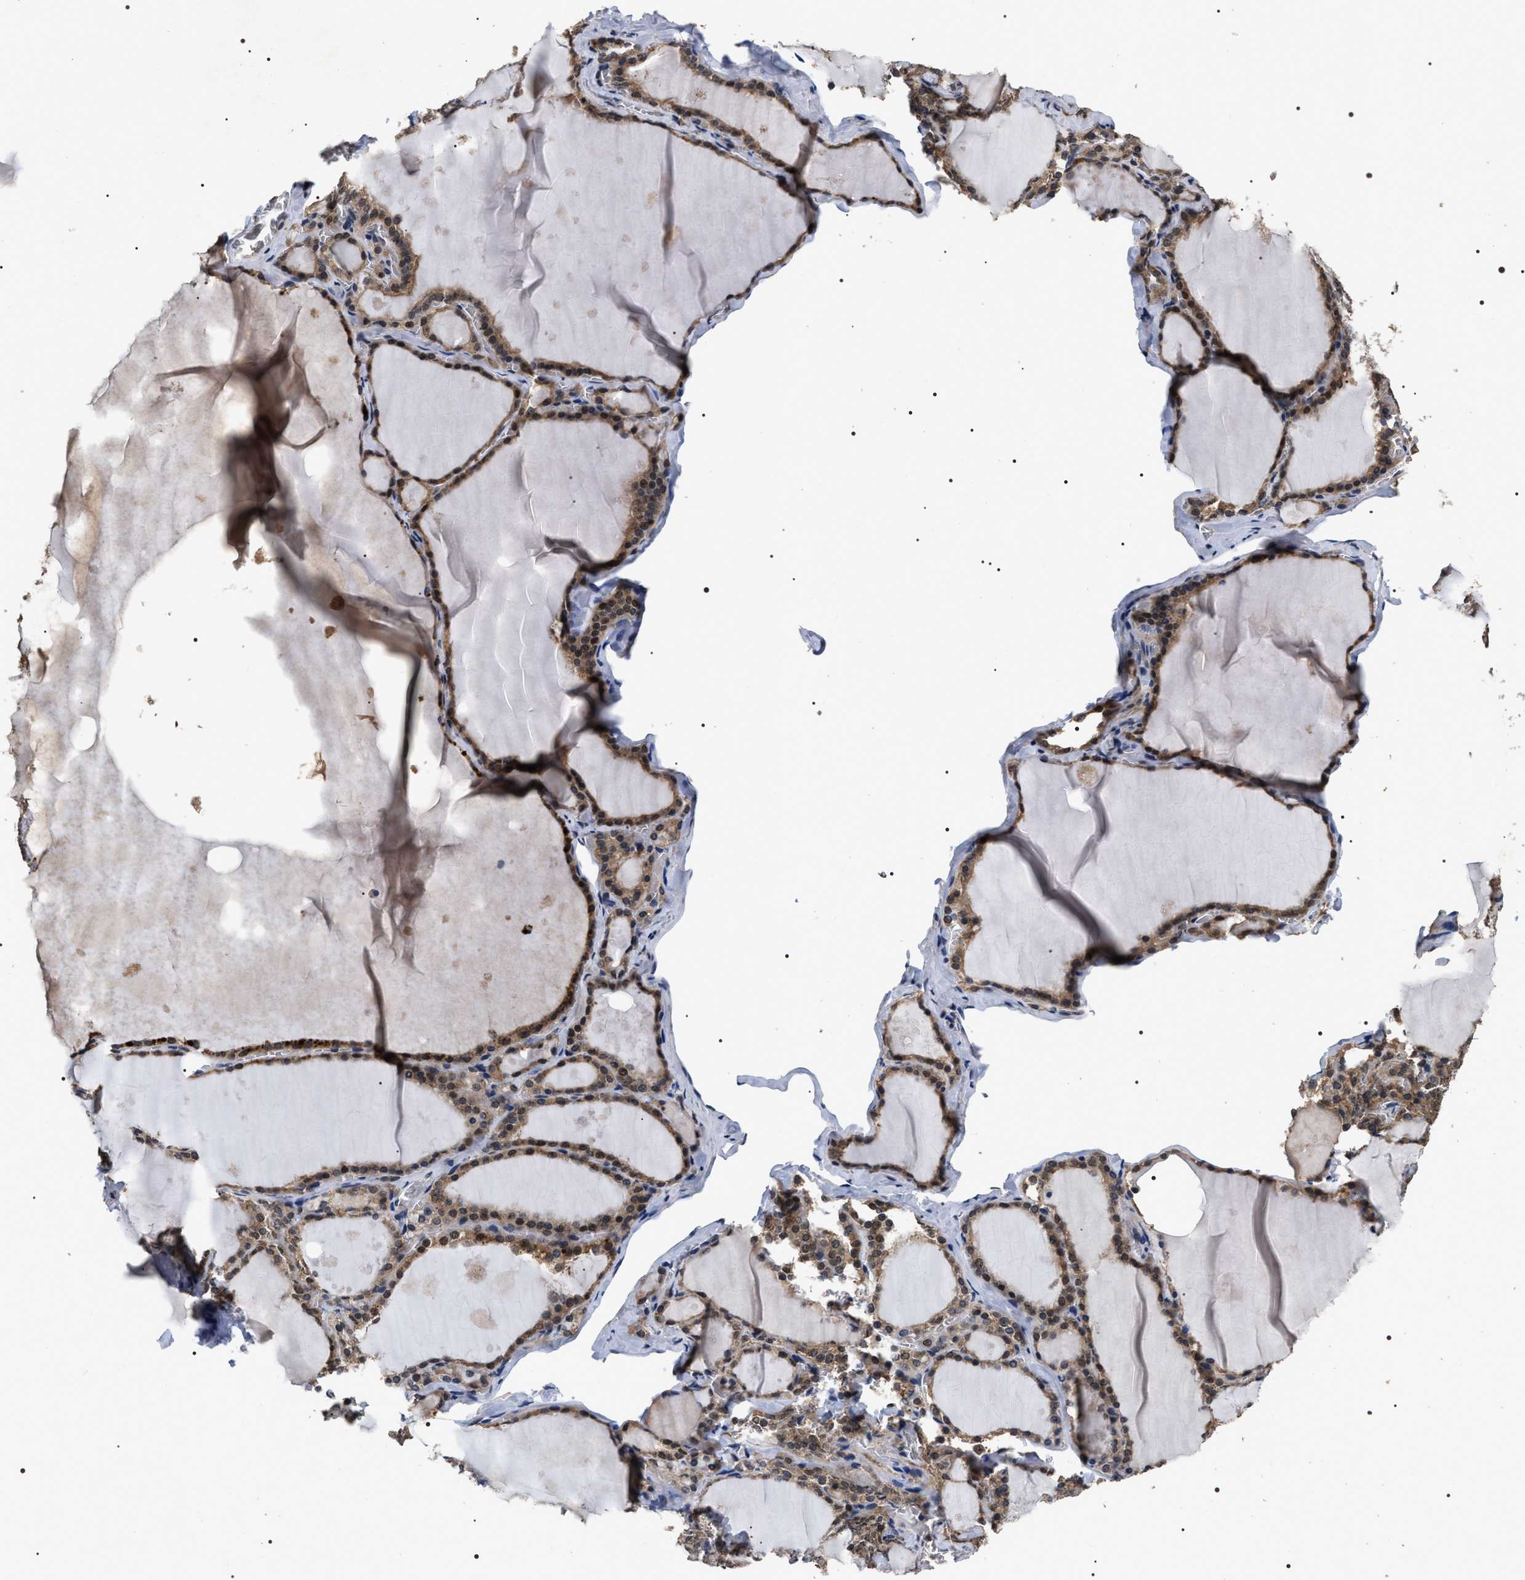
{"staining": {"intensity": "moderate", "quantity": ">75%", "location": "cytoplasmic/membranous,nuclear"}, "tissue": "thyroid gland", "cell_type": "Glandular cells", "image_type": "normal", "snomed": [{"axis": "morphology", "description": "Normal tissue, NOS"}, {"axis": "topography", "description": "Thyroid gland"}], "caption": "The histopathology image exhibits staining of normal thyroid gland, revealing moderate cytoplasmic/membranous,nuclear protein expression (brown color) within glandular cells. Nuclei are stained in blue.", "gene": "UPF3A", "patient": {"sex": "male", "age": 56}}